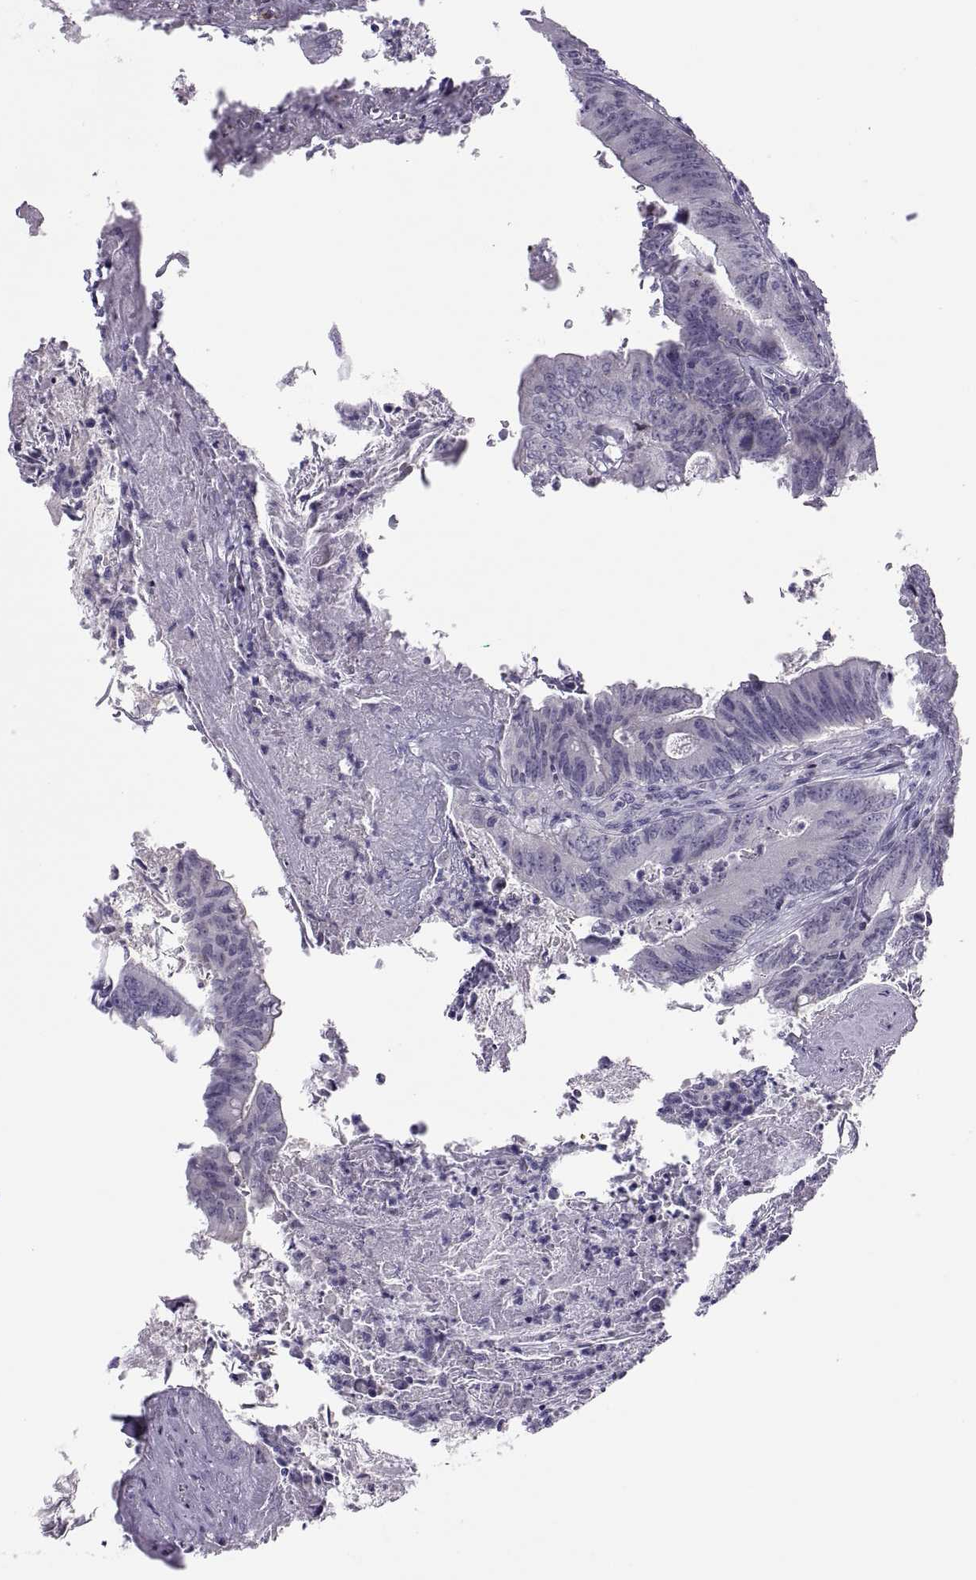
{"staining": {"intensity": "negative", "quantity": "none", "location": "none"}, "tissue": "colorectal cancer", "cell_type": "Tumor cells", "image_type": "cancer", "snomed": [{"axis": "morphology", "description": "Adenocarcinoma, NOS"}, {"axis": "topography", "description": "Colon"}], "caption": "Immunohistochemical staining of colorectal cancer exhibits no significant positivity in tumor cells. The staining was performed using DAB to visualize the protein expression in brown, while the nuclei were stained in blue with hematoxylin (Magnification: 20x).", "gene": "TTC21A", "patient": {"sex": "female", "age": 70}}